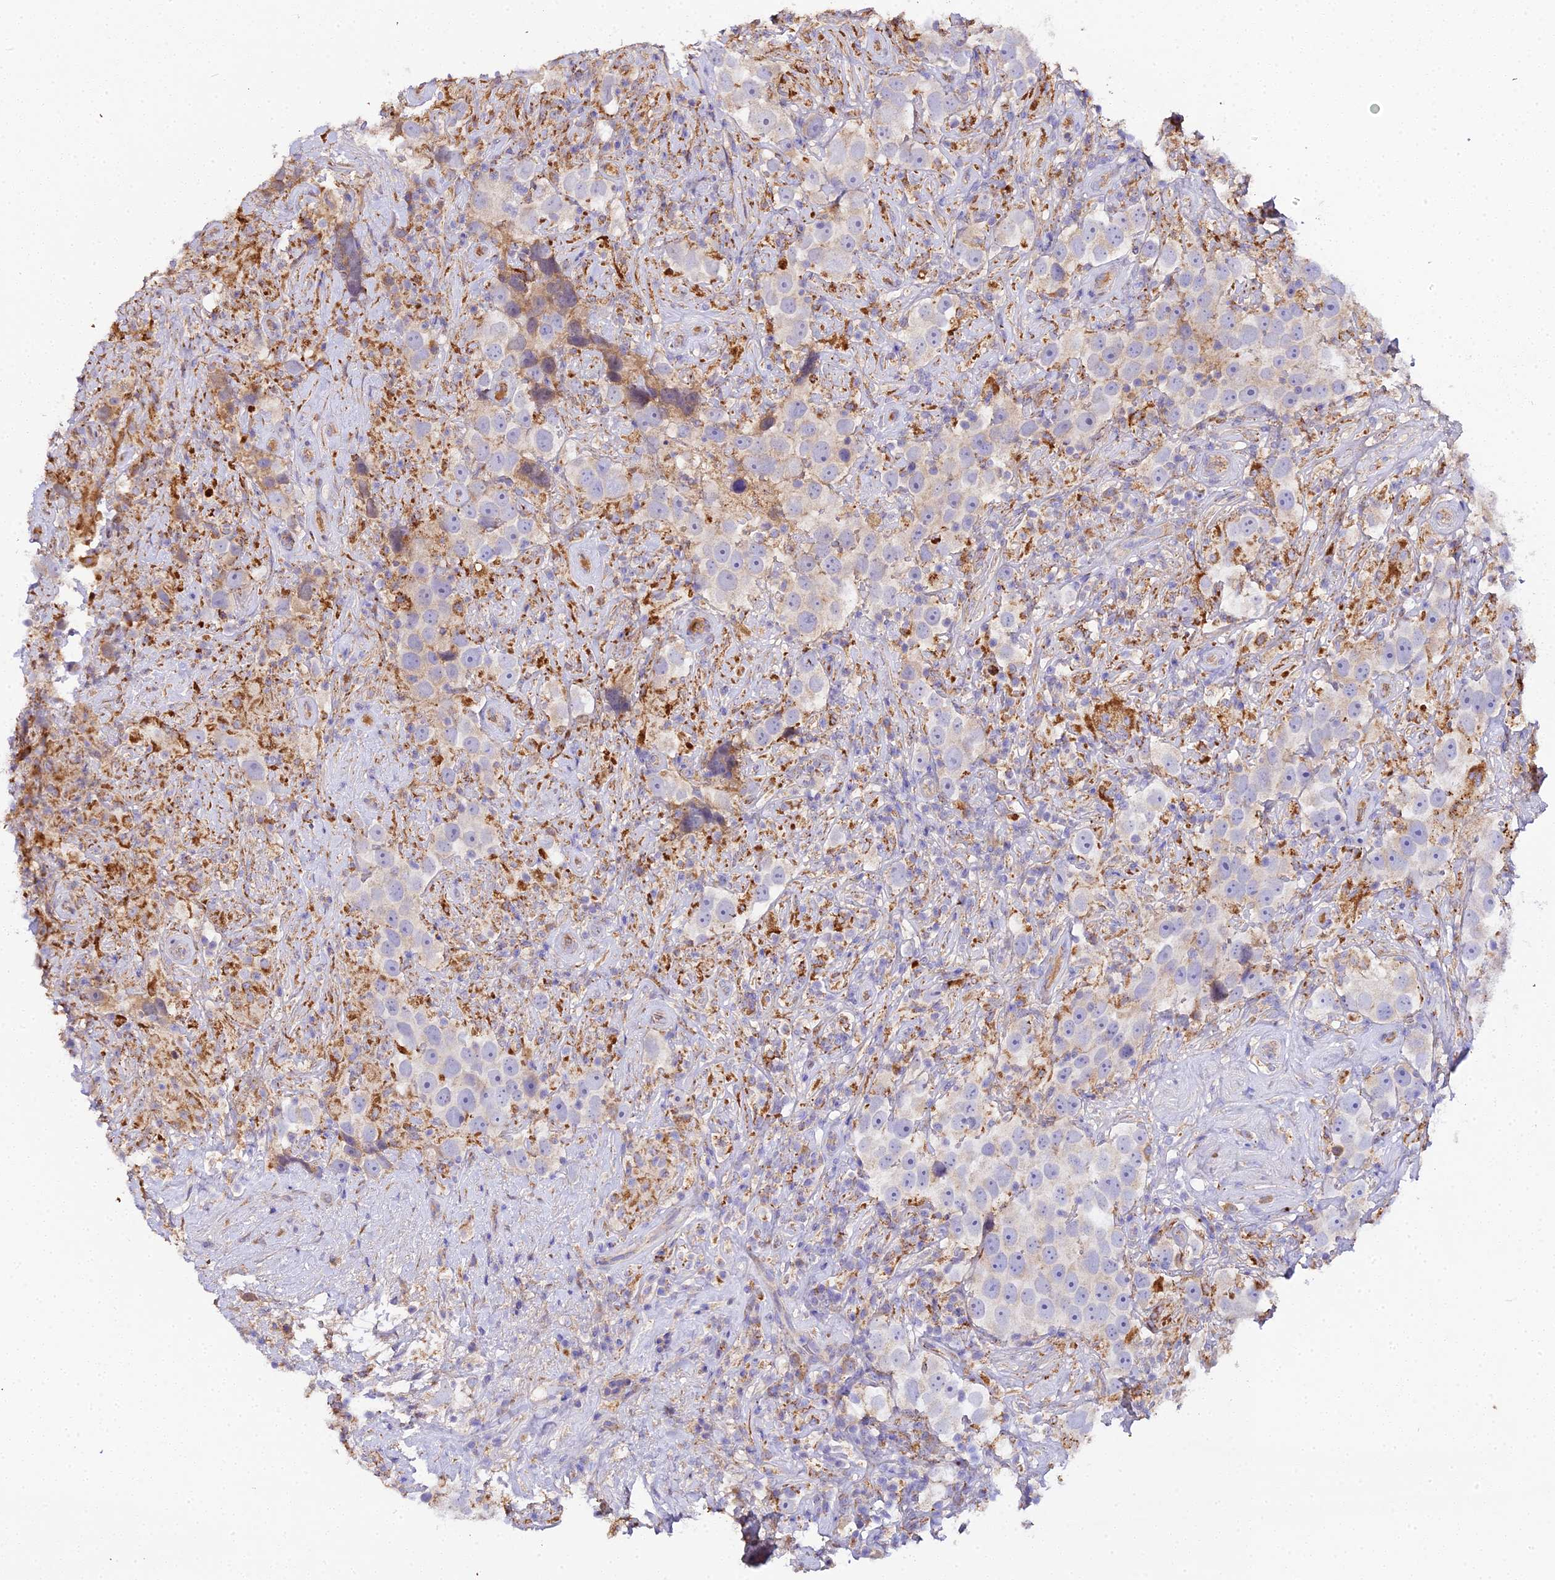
{"staining": {"intensity": "moderate", "quantity": "<25%", "location": "cytoplasmic/membranous"}, "tissue": "testis cancer", "cell_type": "Tumor cells", "image_type": "cancer", "snomed": [{"axis": "morphology", "description": "Seminoma, NOS"}, {"axis": "topography", "description": "Testis"}], "caption": "Immunohistochemical staining of human testis cancer (seminoma) demonstrates moderate cytoplasmic/membranous protein expression in about <25% of tumor cells.", "gene": "SCX", "patient": {"sex": "male", "age": 49}}